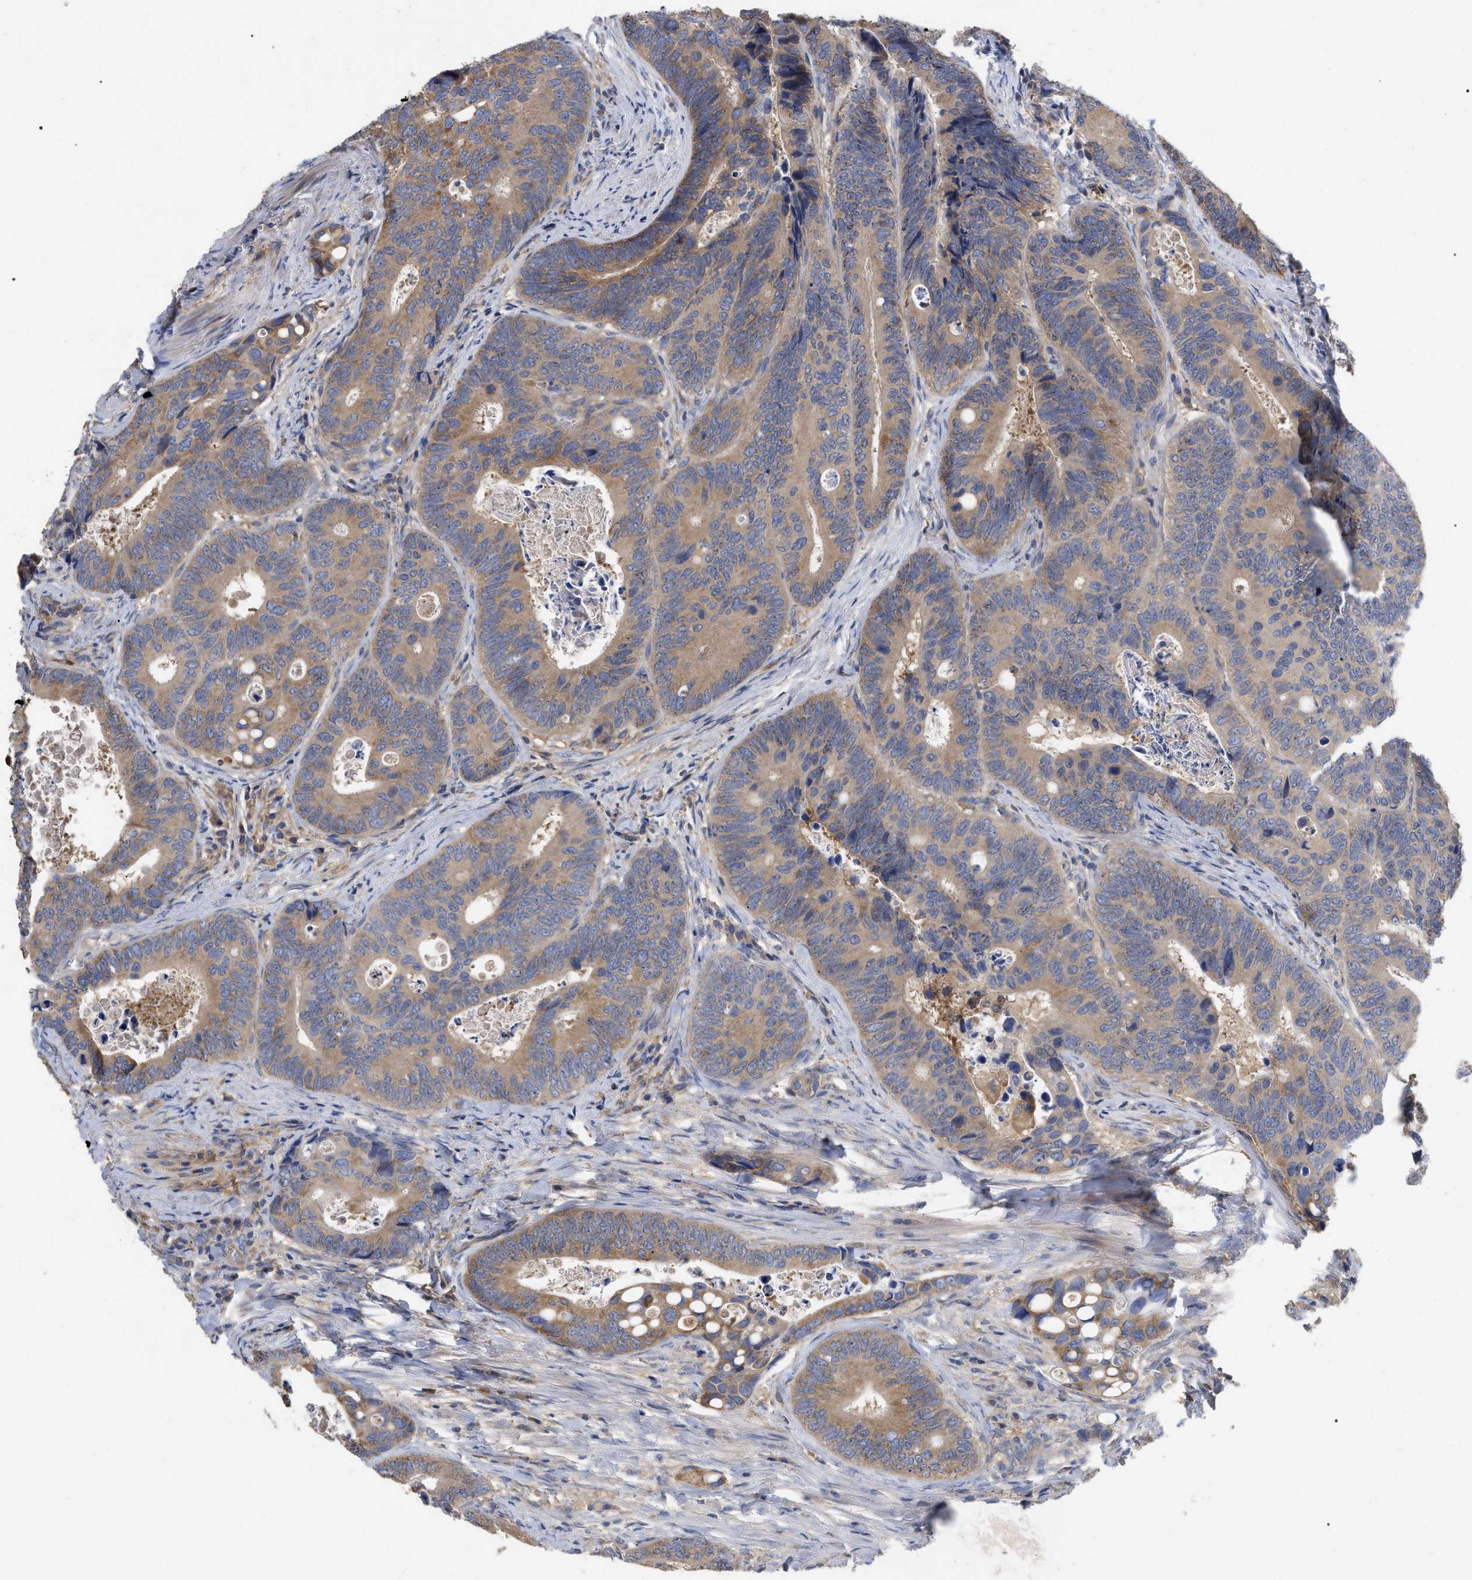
{"staining": {"intensity": "weak", "quantity": ">75%", "location": "cytoplasmic/membranous"}, "tissue": "colorectal cancer", "cell_type": "Tumor cells", "image_type": "cancer", "snomed": [{"axis": "morphology", "description": "Inflammation, NOS"}, {"axis": "morphology", "description": "Adenocarcinoma, NOS"}, {"axis": "topography", "description": "Colon"}], "caption": "IHC of adenocarcinoma (colorectal) exhibits low levels of weak cytoplasmic/membranous staining in approximately >75% of tumor cells.", "gene": "RAP1GDS1", "patient": {"sex": "male", "age": 72}}